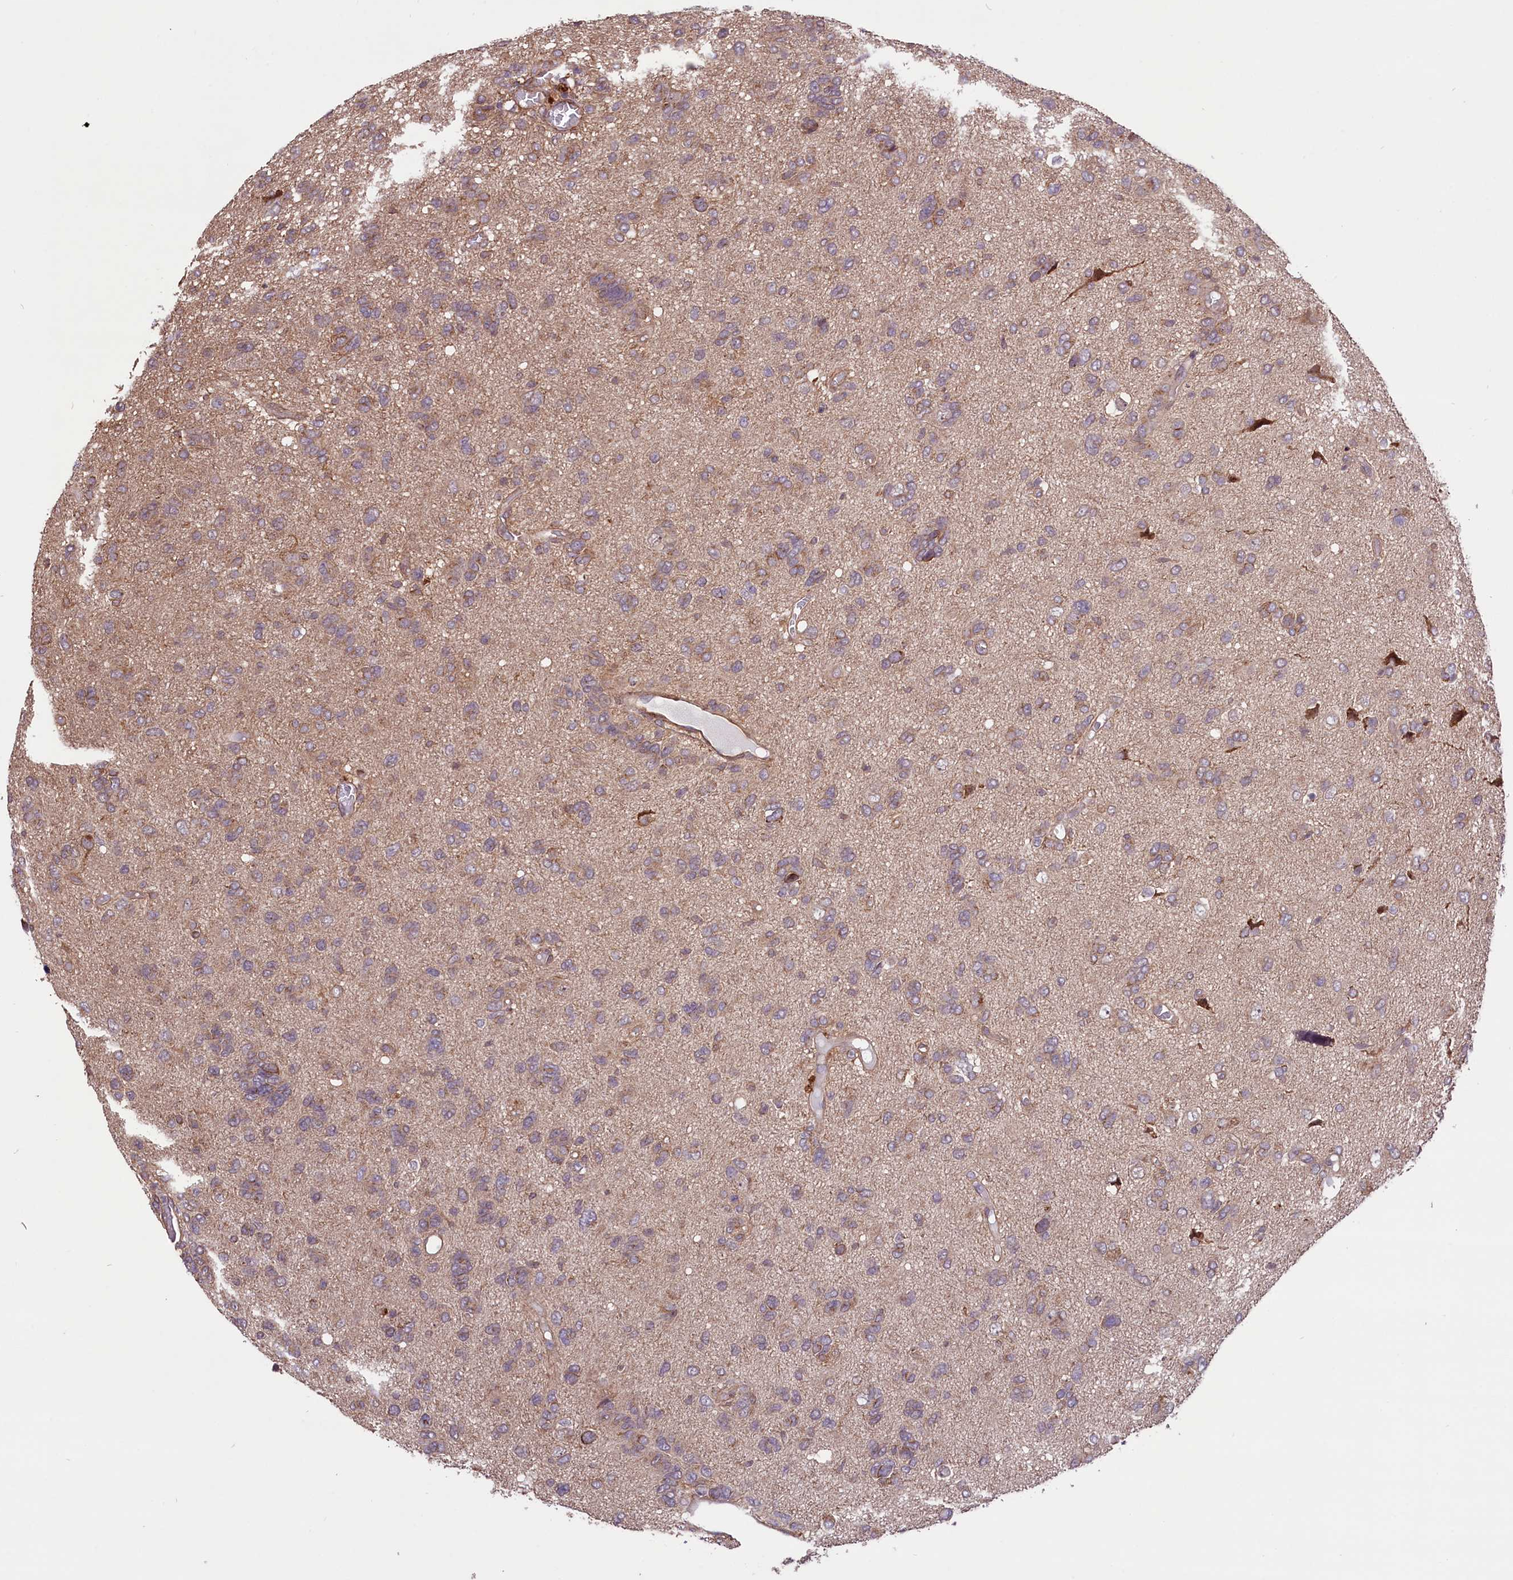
{"staining": {"intensity": "weak", "quantity": ">75%", "location": "cytoplasmic/membranous"}, "tissue": "glioma", "cell_type": "Tumor cells", "image_type": "cancer", "snomed": [{"axis": "morphology", "description": "Glioma, malignant, High grade"}, {"axis": "topography", "description": "Brain"}], "caption": "Glioma tissue exhibits weak cytoplasmic/membranous positivity in approximately >75% of tumor cells, visualized by immunohistochemistry. The protein of interest is stained brown, and the nuclei are stained in blue (DAB IHC with brightfield microscopy, high magnification).", "gene": "HDAC5", "patient": {"sex": "female", "age": 59}}